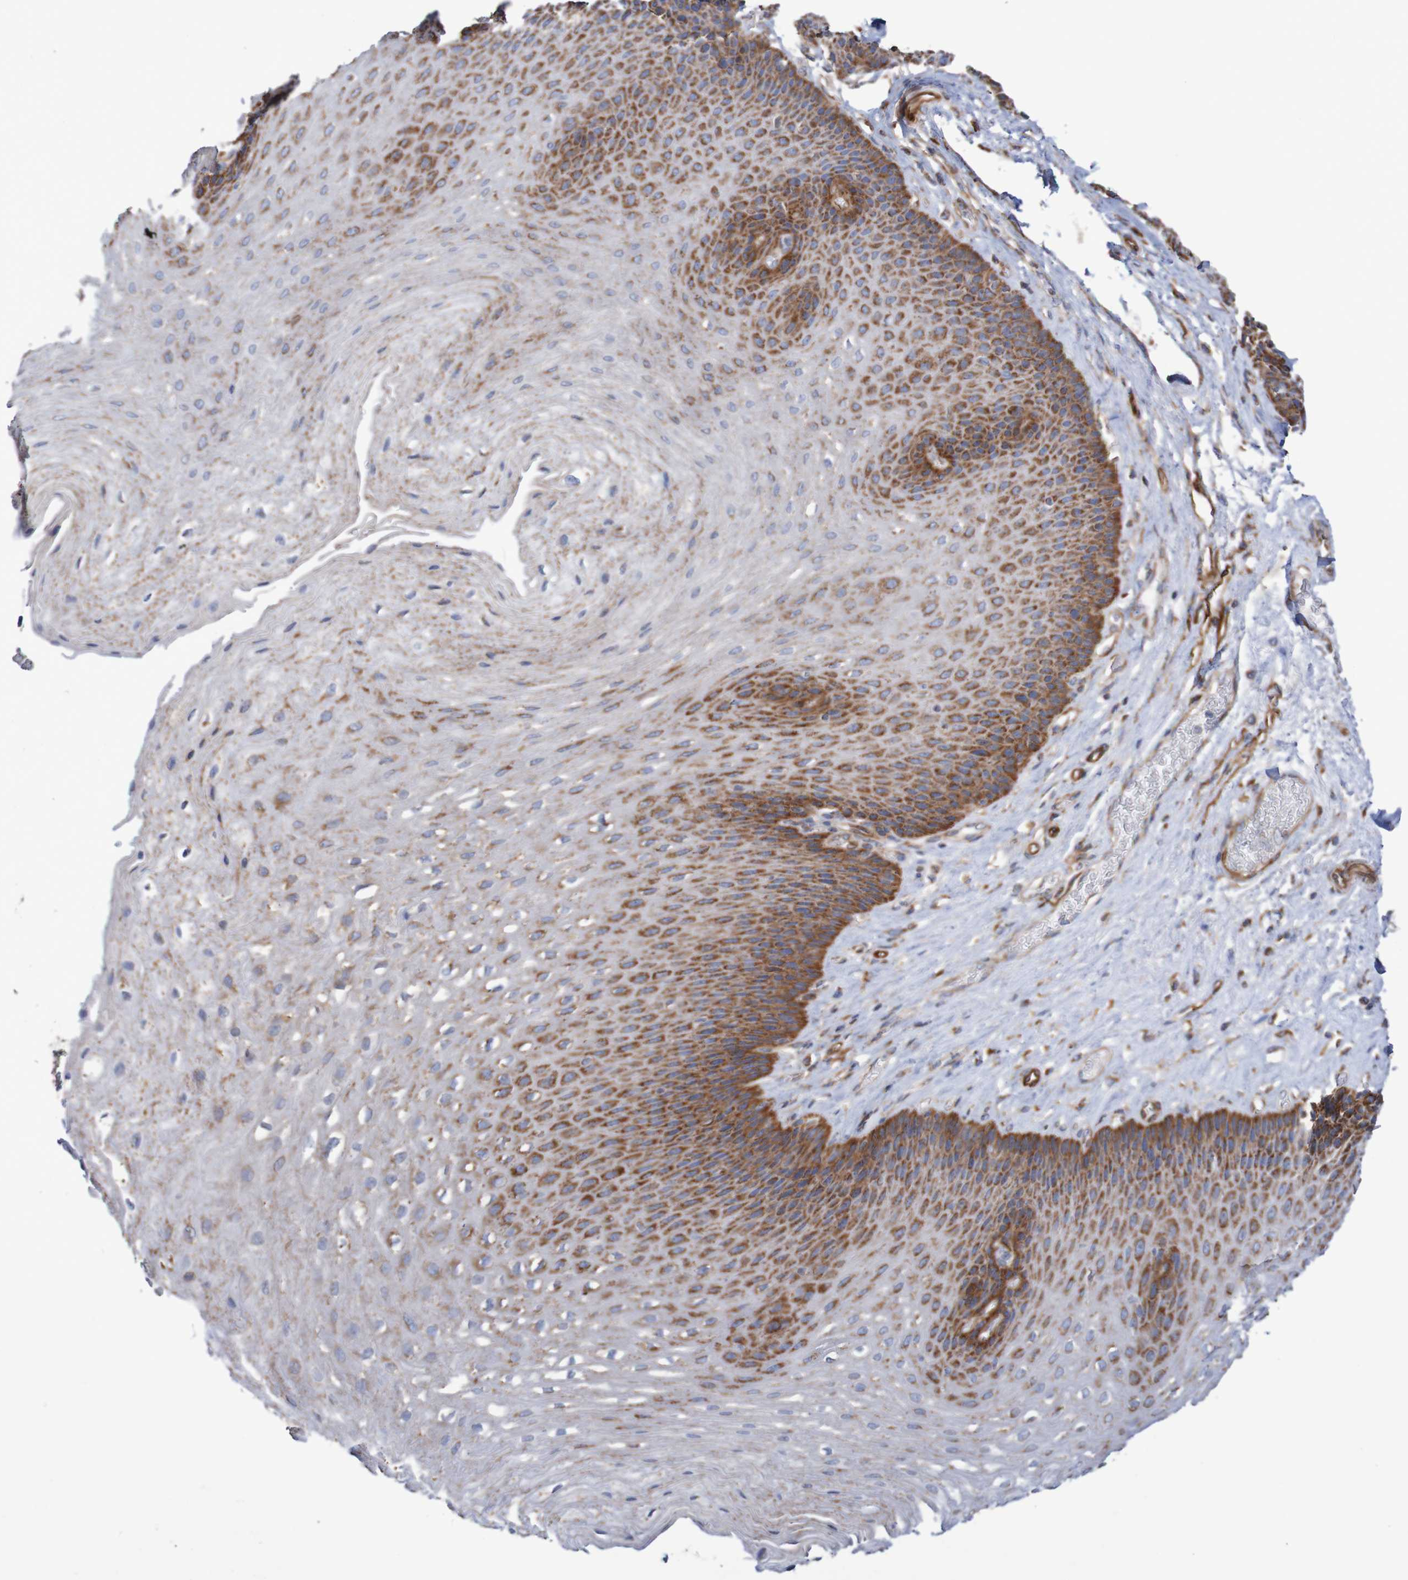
{"staining": {"intensity": "strong", "quantity": "25%-75%", "location": "cytoplasmic/membranous"}, "tissue": "esophagus", "cell_type": "Squamous epithelial cells", "image_type": "normal", "snomed": [{"axis": "morphology", "description": "Normal tissue, NOS"}, {"axis": "topography", "description": "Esophagus"}], "caption": "Immunohistochemistry (IHC) (DAB) staining of normal human esophagus demonstrates strong cytoplasmic/membranous protein staining in approximately 25%-75% of squamous epithelial cells. (IHC, brightfield microscopy, high magnification).", "gene": "MMEL1", "patient": {"sex": "female", "age": 72}}